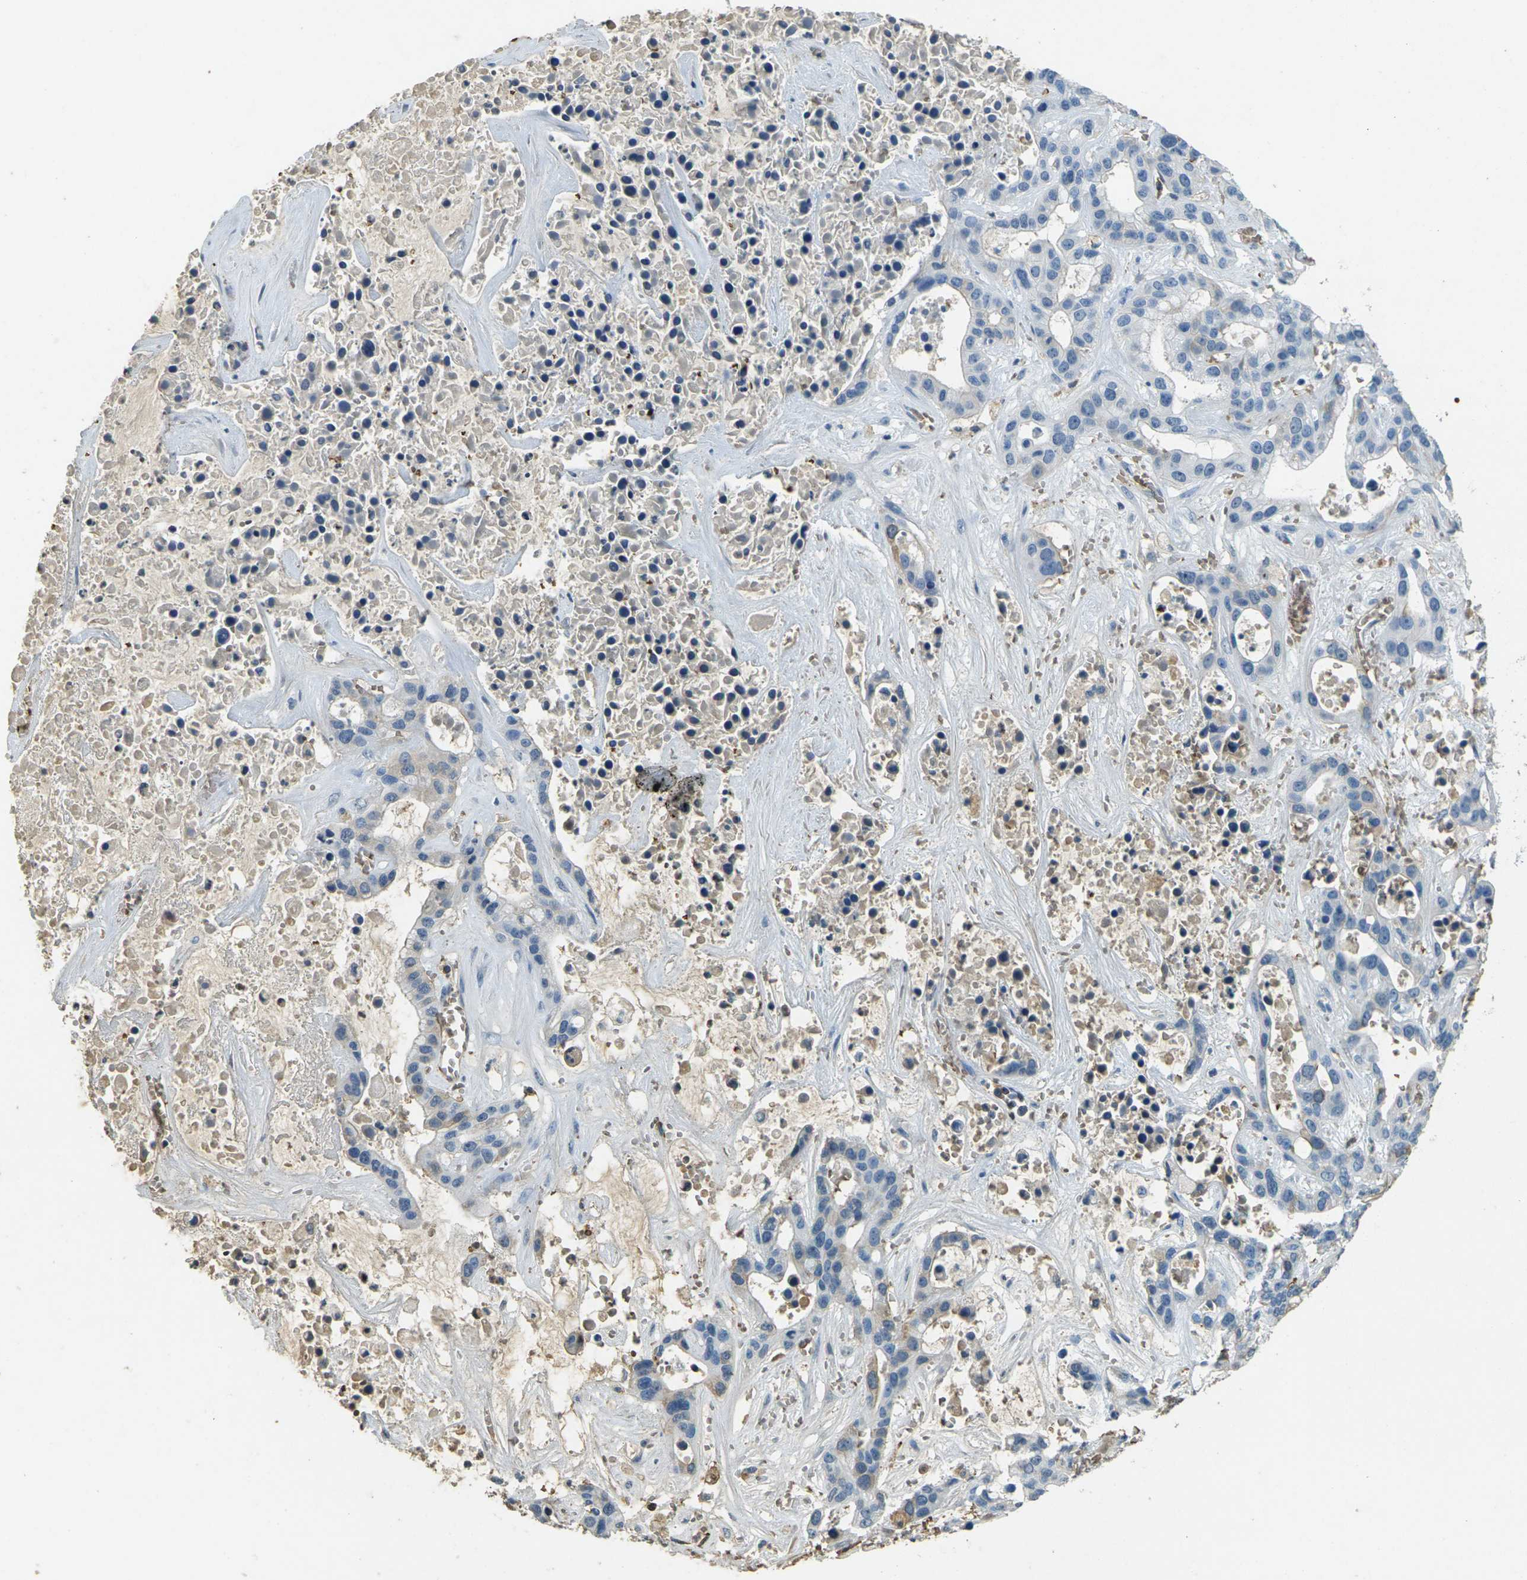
{"staining": {"intensity": "moderate", "quantity": "<25%", "location": "cytoplasmic/membranous"}, "tissue": "liver cancer", "cell_type": "Tumor cells", "image_type": "cancer", "snomed": [{"axis": "morphology", "description": "Cholangiocarcinoma"}, {"axis": "topography", "description": "Liver"}], "caption": "Protein staining of liver cholangiocarcinoma tissue exhibits moderate cytoplasmic/membranous positivity in about <25% of tumor cells.", "gene": "HBB", "patient": {"sex": "female", "age": 65}}